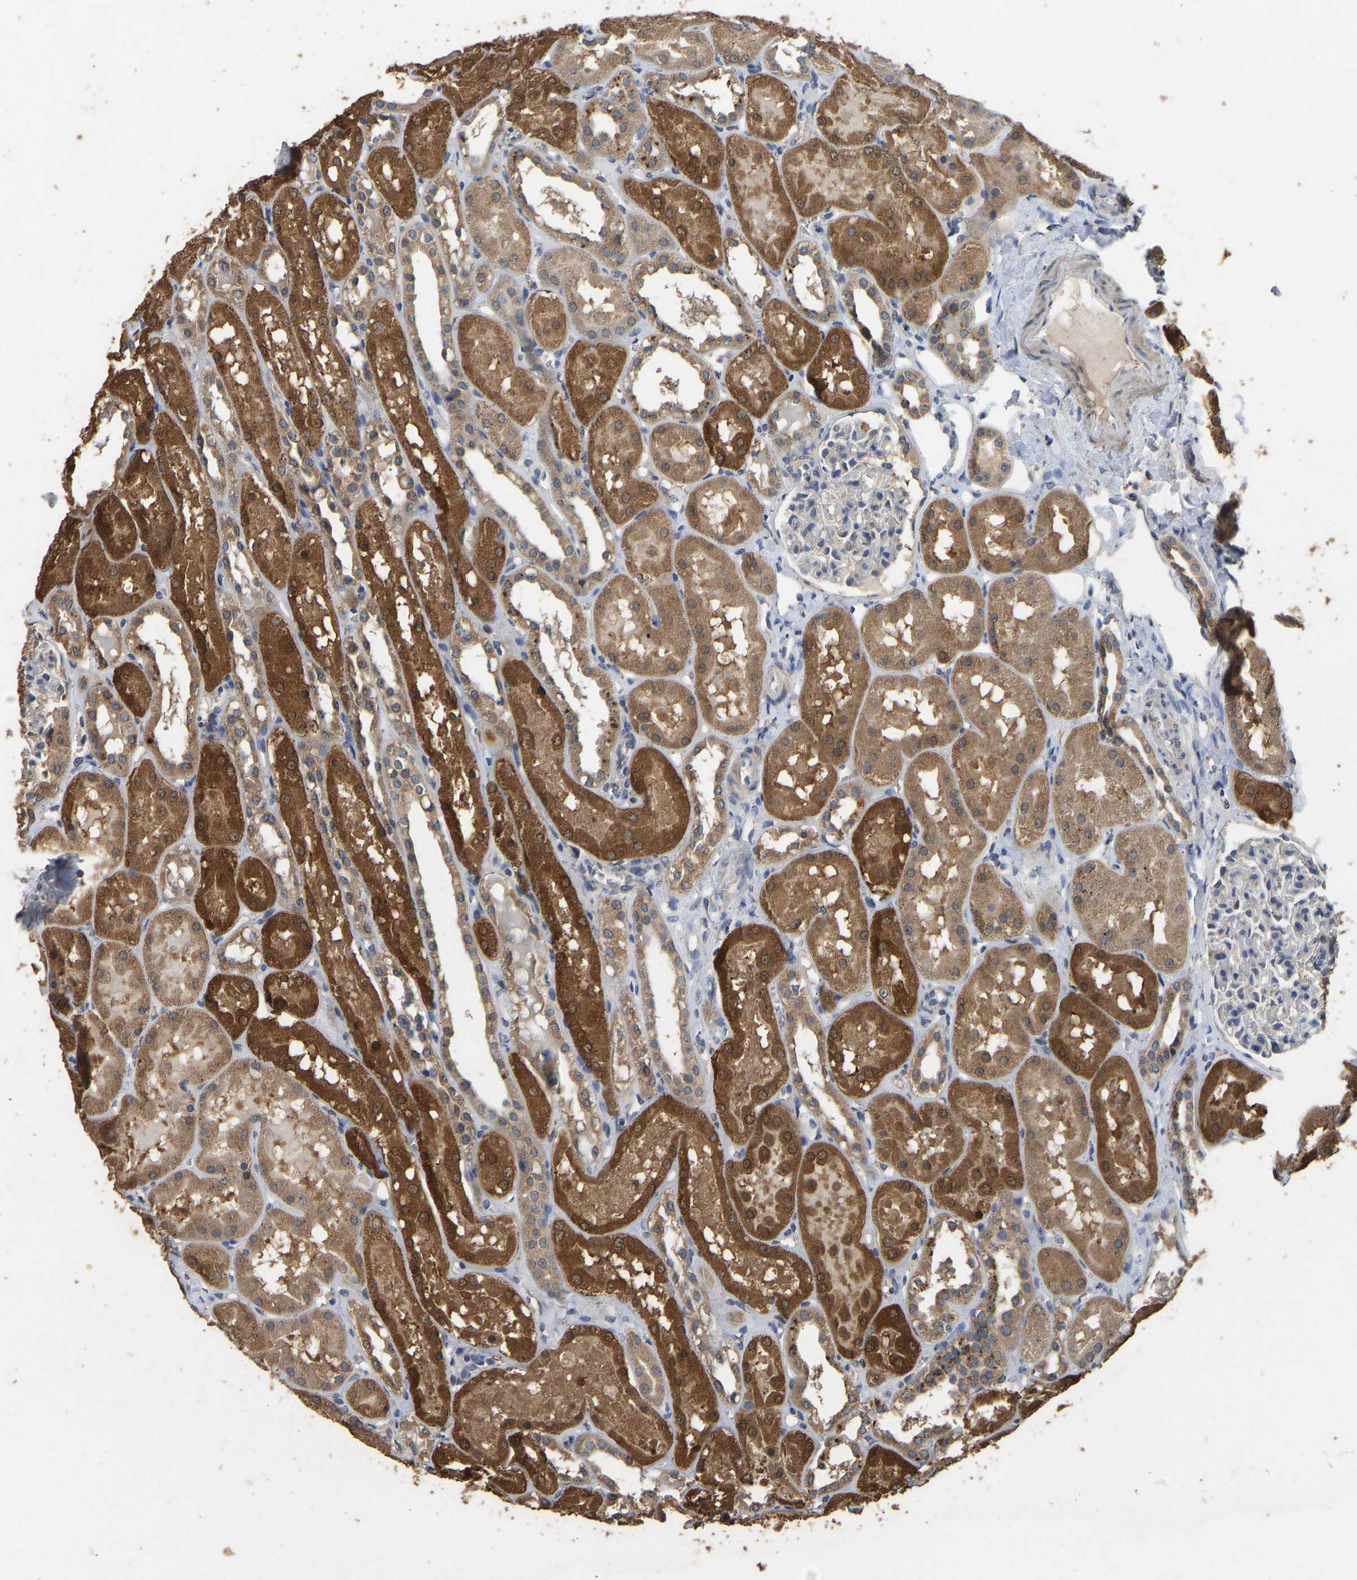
{"staining": {"intensity": "negative", "quantity": "none", "location": "none"}, "tissue": "kidney", "cell_type": "Cells in glomeruli", "image_type": "normal", "snomed": [{"axis": "morphology", "description": "Normal tissue, NOS"}, {"axis": "topography", "description": "Kidney"}, {"axis": "topography", "description": "Urinary bladder"}], "caption": "This histopathology image is of unremarkable kidney stained with immunohistochemistry to label a protein in brown with the nuclei are counter-stained blue. There is no staining in cells in glomeruli.", "gene": "CIDEC", "patient": {"sex": "male", "age": 16}}